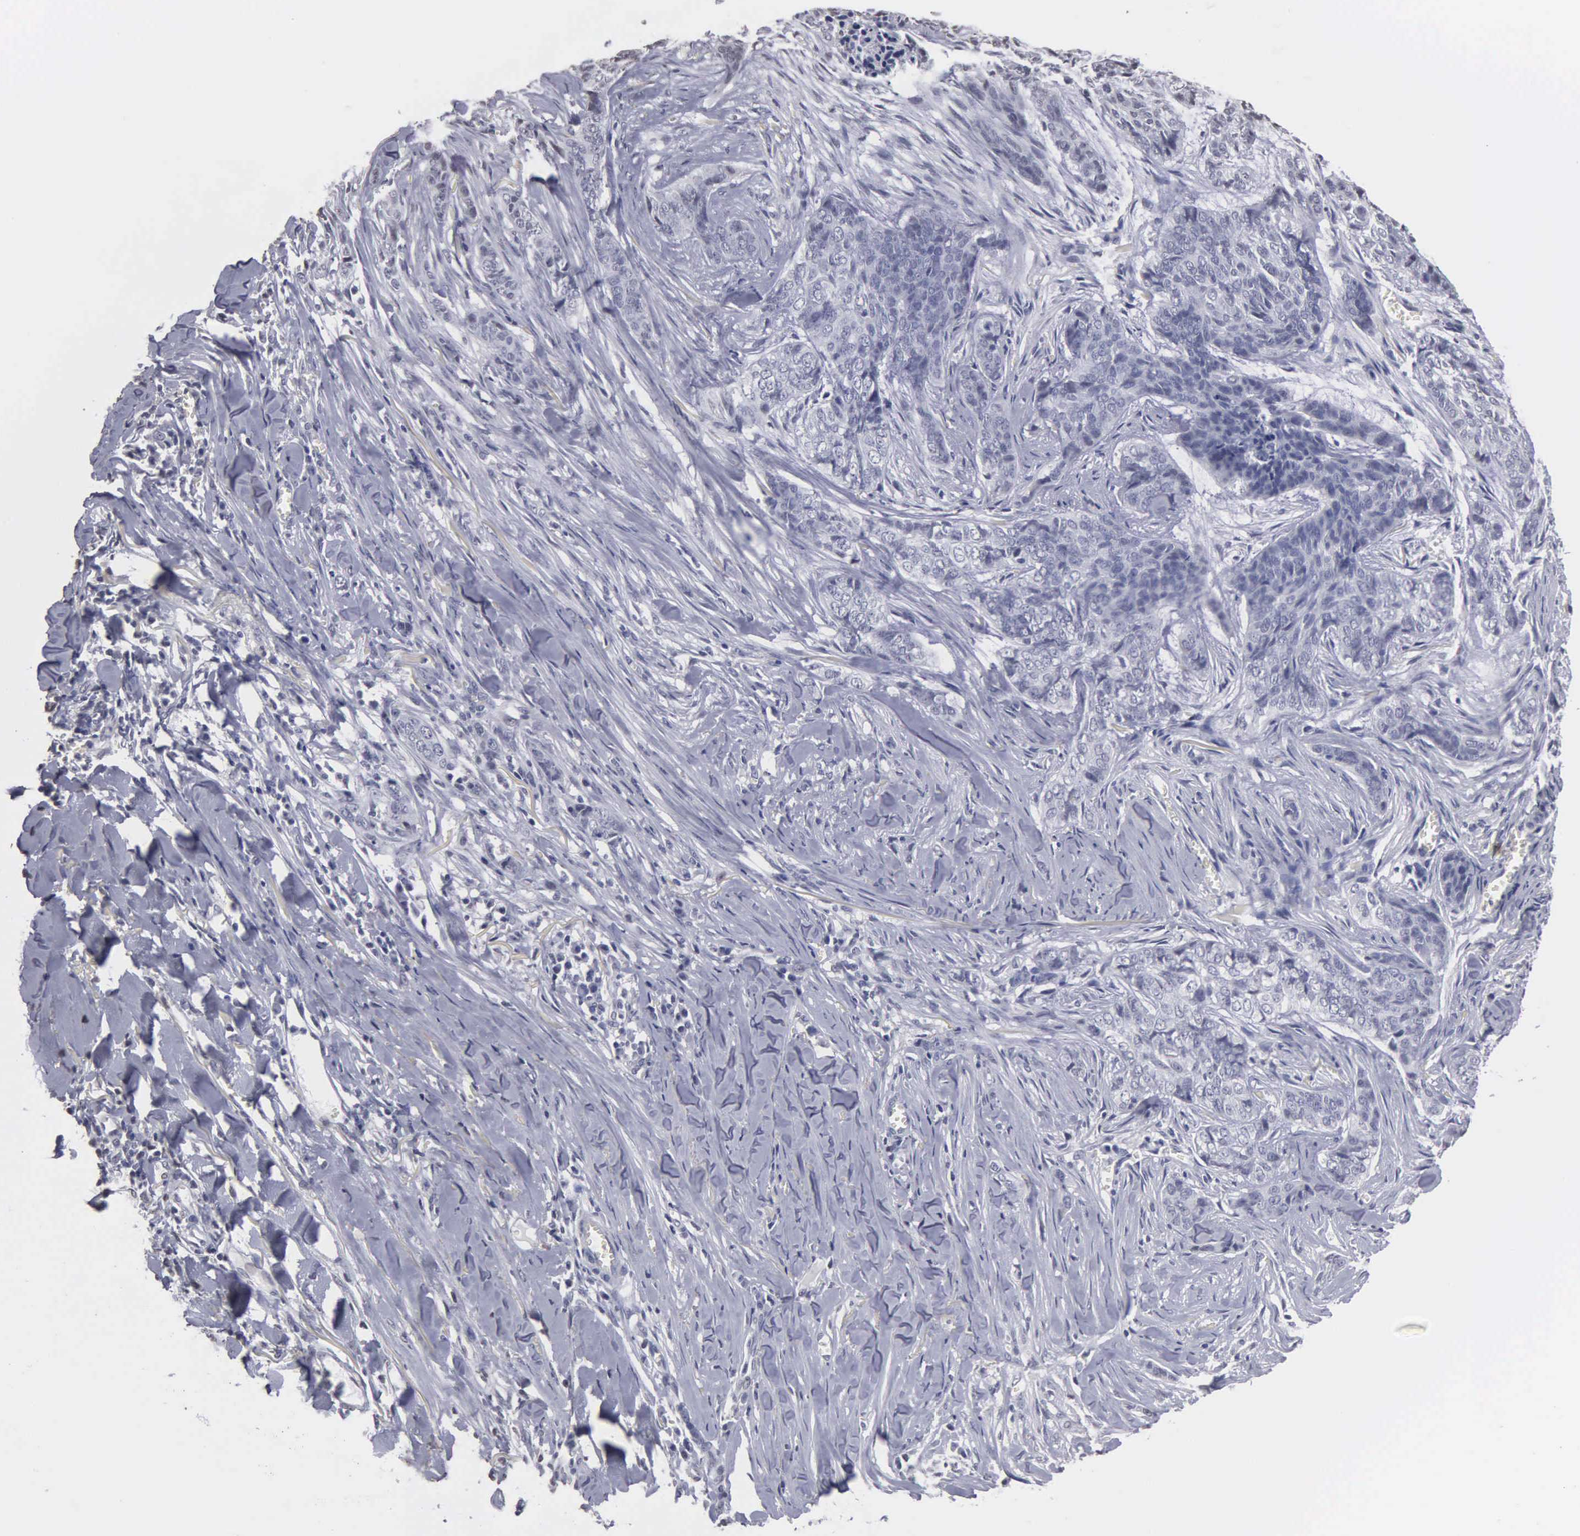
{"staining": {"intensity": "negative", "quantity": "none", "location": "none"}, "tissue": "skin cancer", "cell_type": "Tumor cells", "image_type": "cancer", "snomed": [{"axis": "morphology", "description": "Normal tissue, NOS"}, {"axis": "morphology", "description": "Basal cell carcinoma"}, {"axis": "topography", "description": "Skin"}], "caption": "The histopathology image demonstrates no significant positivity in tumor cells of skin cancer.", "gene": "UPB1", "patient": {"sex": "female", "age": 65}}